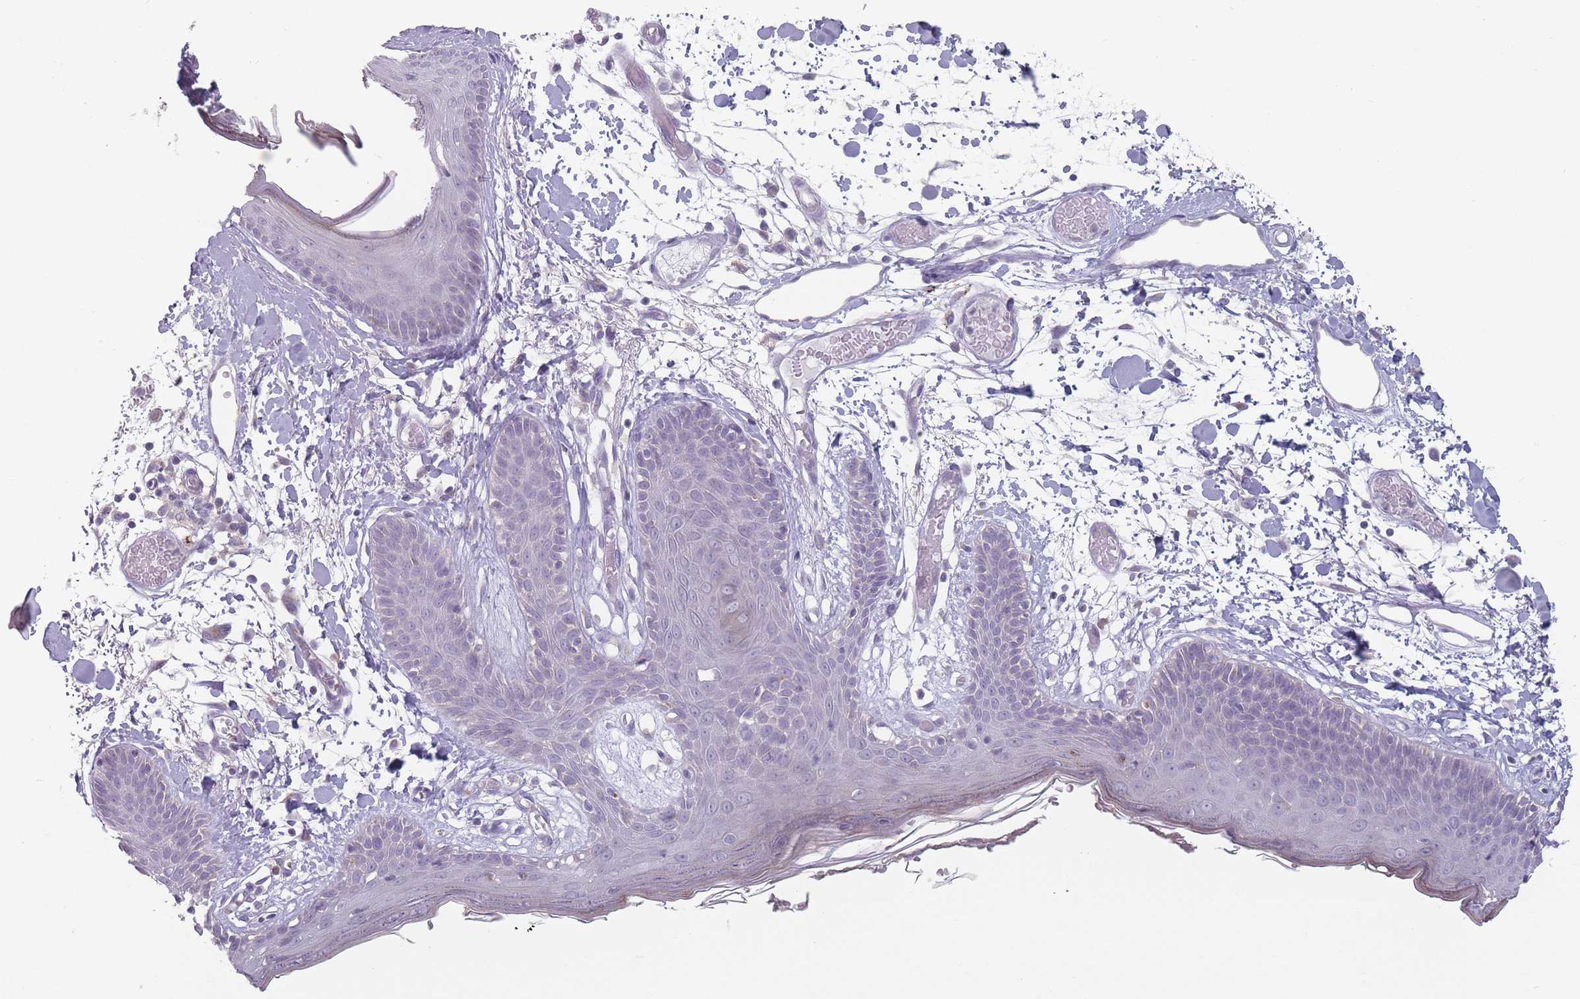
{"staining": {"intensity": "negative", "quantity": "none", "location": "none"}, "tissue": "skin", "cell_type": "Fibroblasts", "image_type": "normal", "snomed": [{"axis": "morphology", "description": "Normal tissue, NOS"}, {"axis": "topography", "description": "Skin"}], "caption": "The micrograph reveals no staining of fibroblasts in unremarkable skin. The staining is performed using DAB brown chromogen with nuclei counter-stained in using hematoxylin.", "gene": "AKAIN1", "patient": {"sex": "male", "age": 79}}